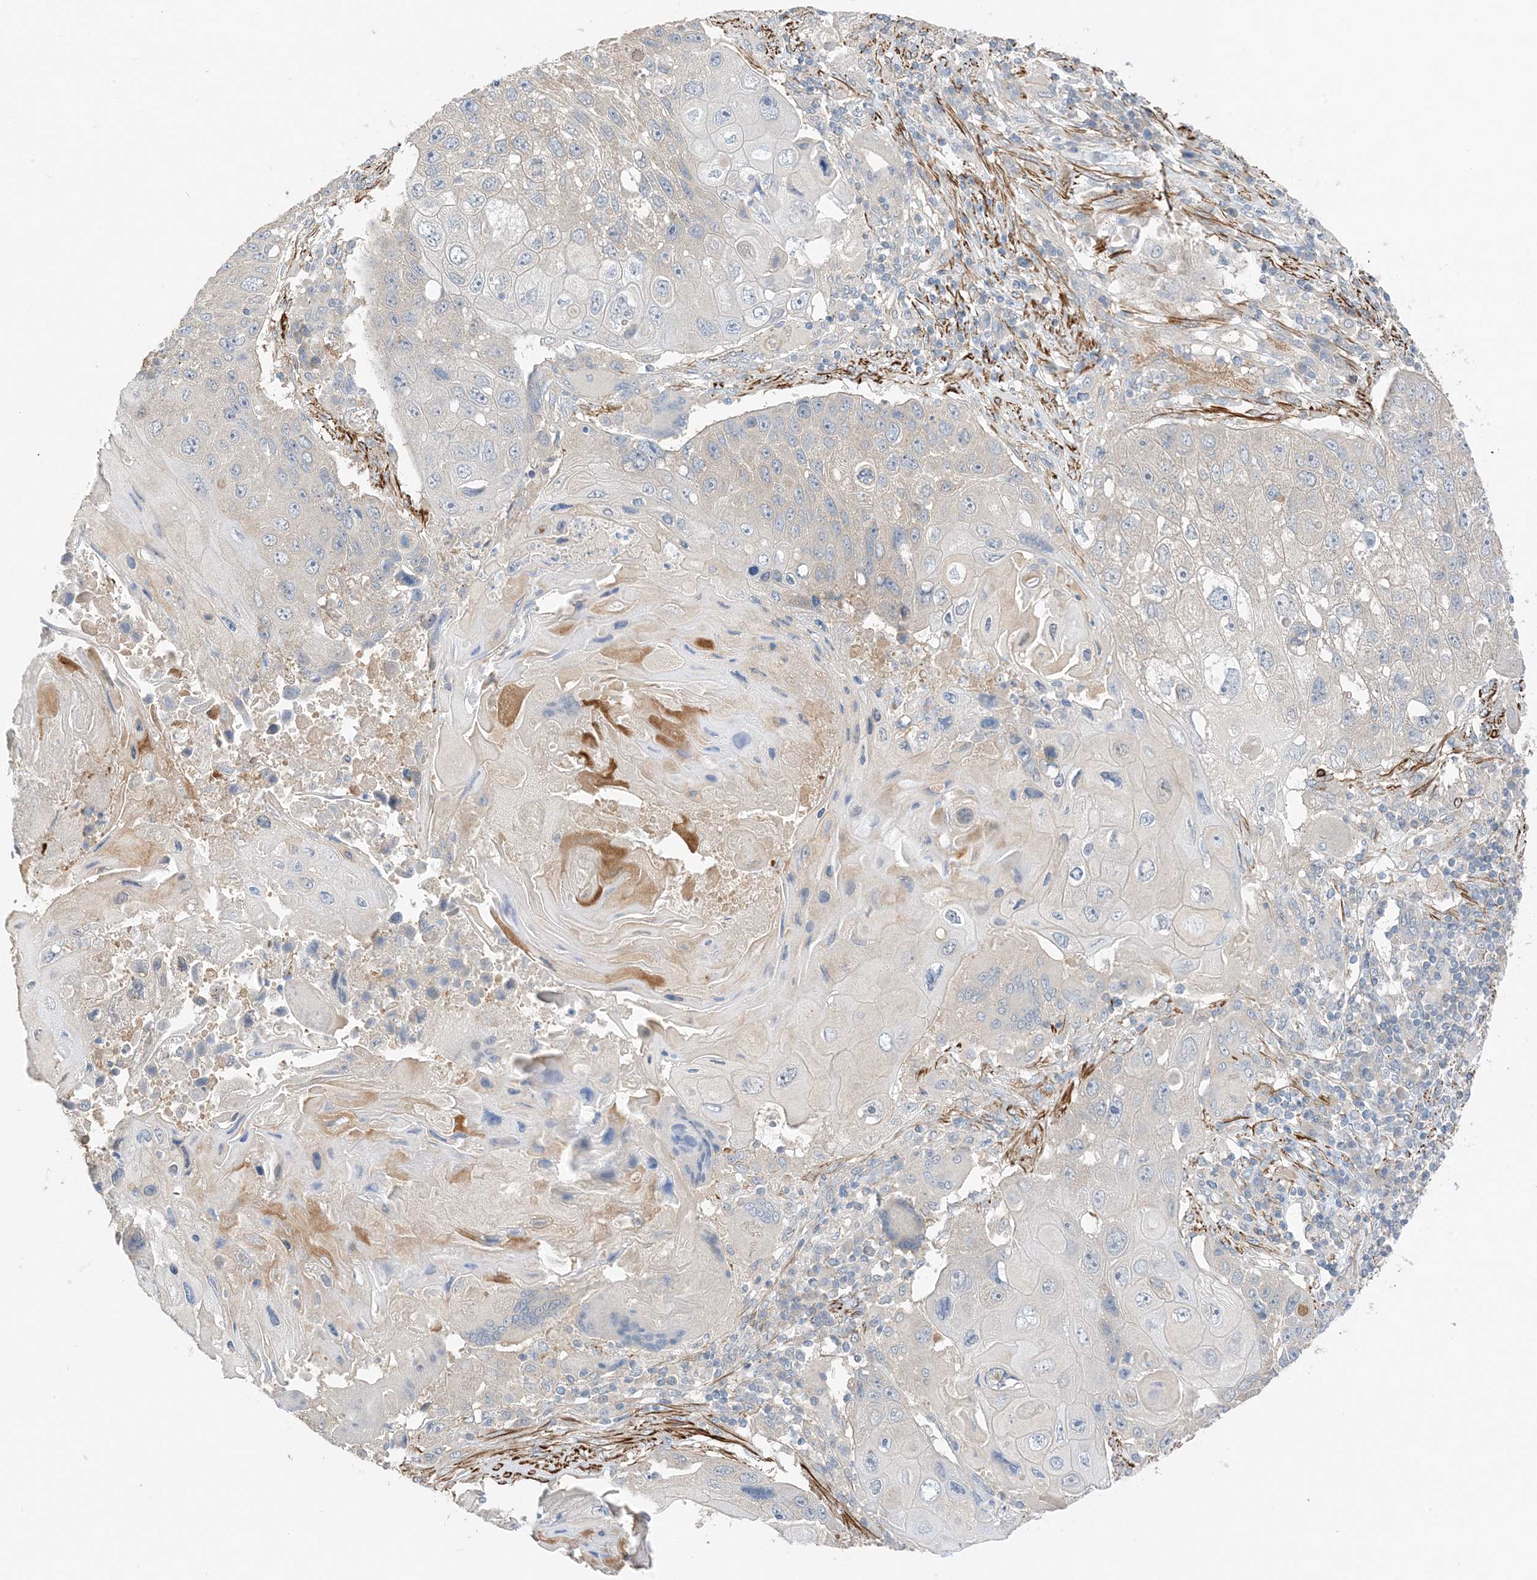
{"staining": {"intensity": "negative", "quantity": "none", "location": "none"}, "tissue": "lung cancer", "cell_type": "Tumor cells", "image_type": "cancer", "snomed": [{"axis": "morphology", "description": "Squamous cell carcinoma, NOS"}, {"axis": "topography", "description": "Lung"}], "caption": "Human lung cancer (squamous cell carcinoma) stained for a protein using immunohistochemistry exhibits no staining in tumor cells.", "gene": "KIFBP", "patient": {"sex": "male", "age": 61}}